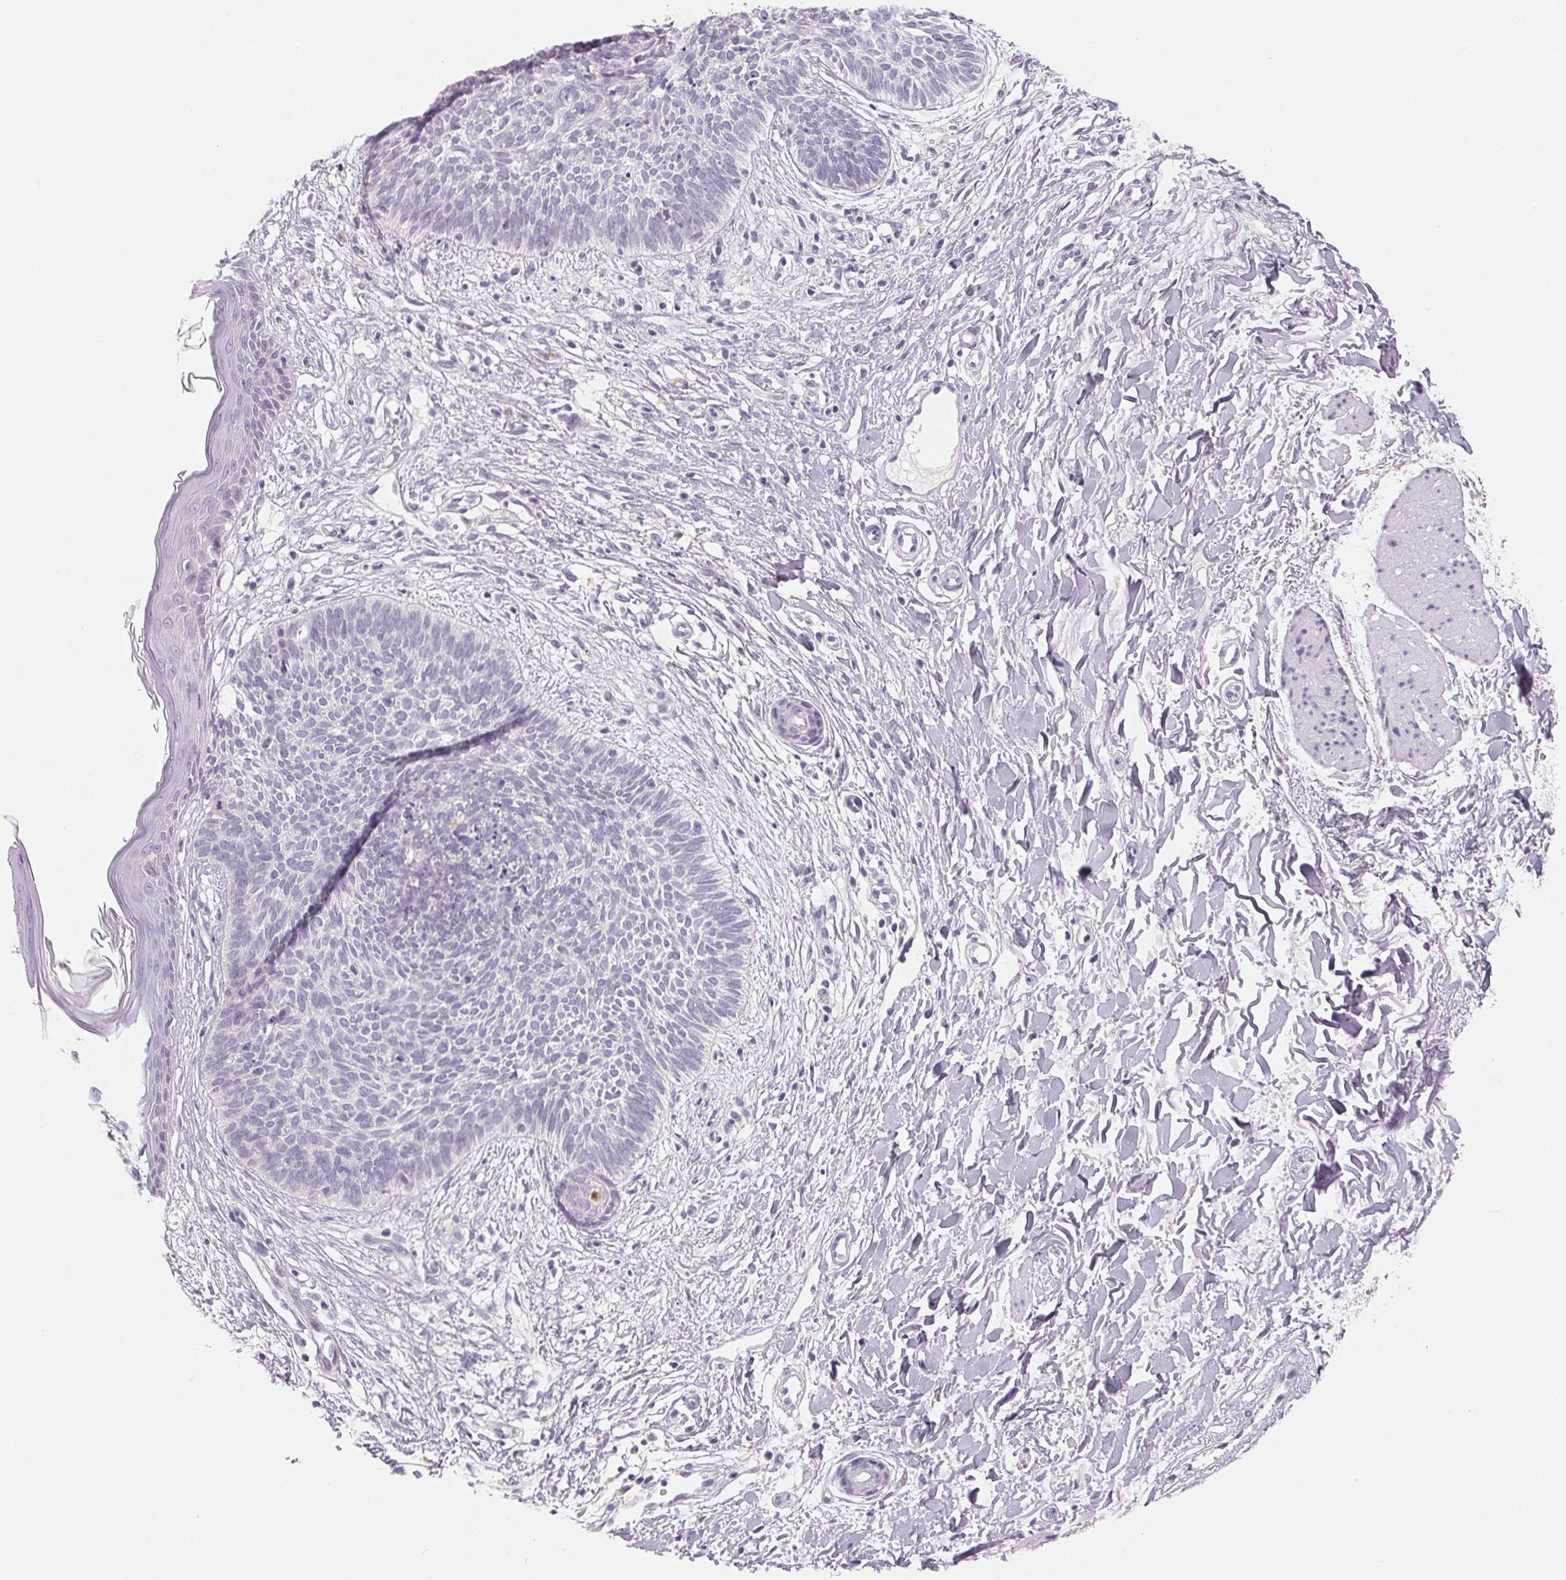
{"staining": {"intensity": "negative", "quantity": "none", "location": "none"}, "tissue": "skin cancer", "cell_type": "Tumor cells", "image_type": "cancer", "snomed": [{"axis": "morphology", "description": "Basal cell carcinoma"}, {"axis": "topography", "description": "Skin"}], "caption": "IHC of human basal cell carcinoma (skin) shows no expression in tumor cells. Brightfield microscopy of immunohistochemistry stained with DAB (3,3'-diaminobenzidine) (brown) and hematoxylin (blue), captured at high magnification.", "gene": "SPACA5B", "patient": {"sex": "female", "age": 84}}